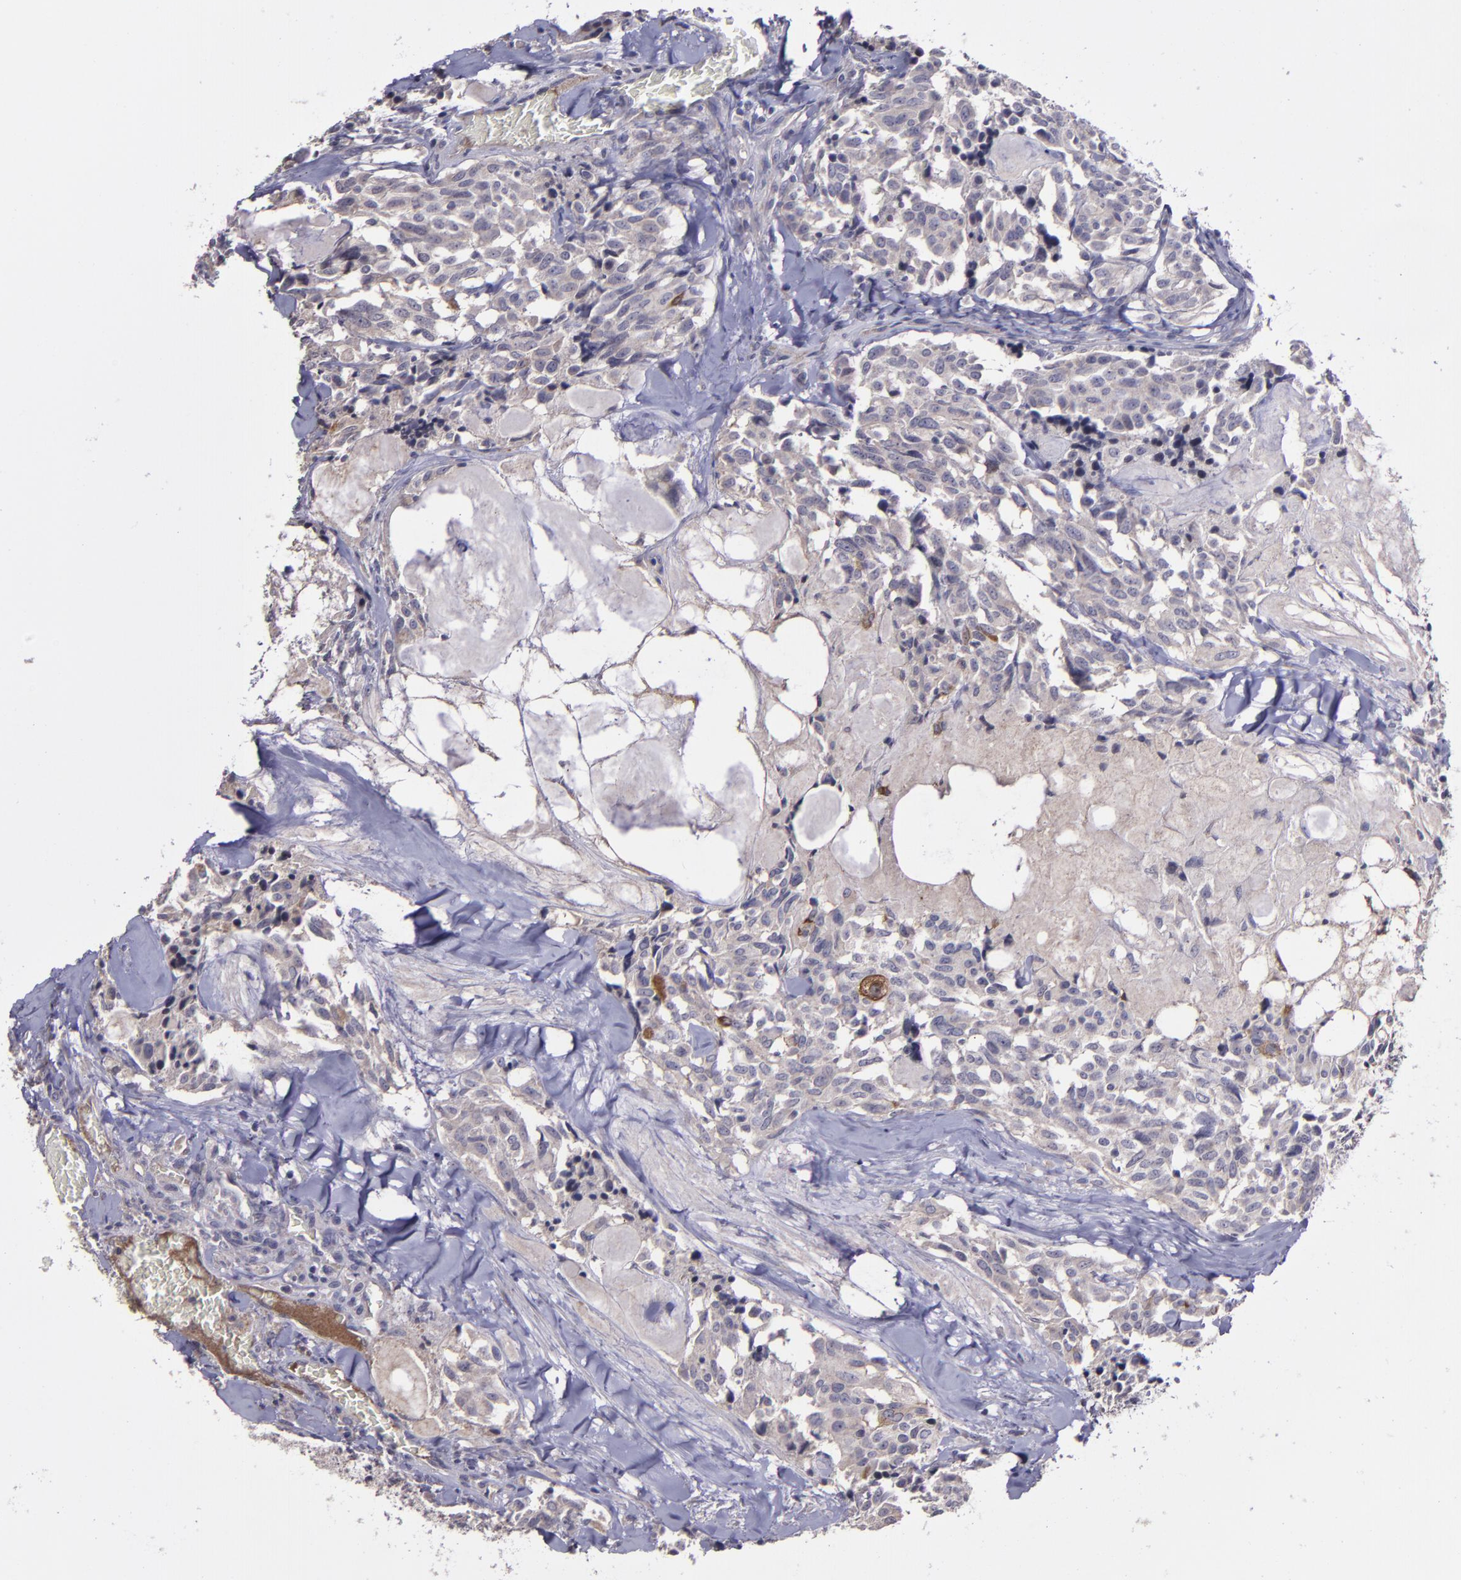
{"staining": {"intensity": "weak", "quantity": "25%-75%", "location": "cytoplasmic/membranous"}, "tissue": "thyroid cancer", "cell_type": "Tumor cells", "image_type": "cancer", "snomed": [{"axis": "morphology", "description": "Carcinoma, NOS"}, {"axis": "morphology", "description": "Carcinoid, malignant, NOS"}, {"axis": "topography", "description": "Thyroid gland"}], "caption": "Immunohistochemical staining of thyroid carcinoid (malignant) displays low levels of weak cytoplasmic/membranous positivity in about 25%-75% of tumor cells. (IHC, brightfield microscopy, high magnification).", "gene": "MASP1", "patient": {"sex": "male", "age": 33}}